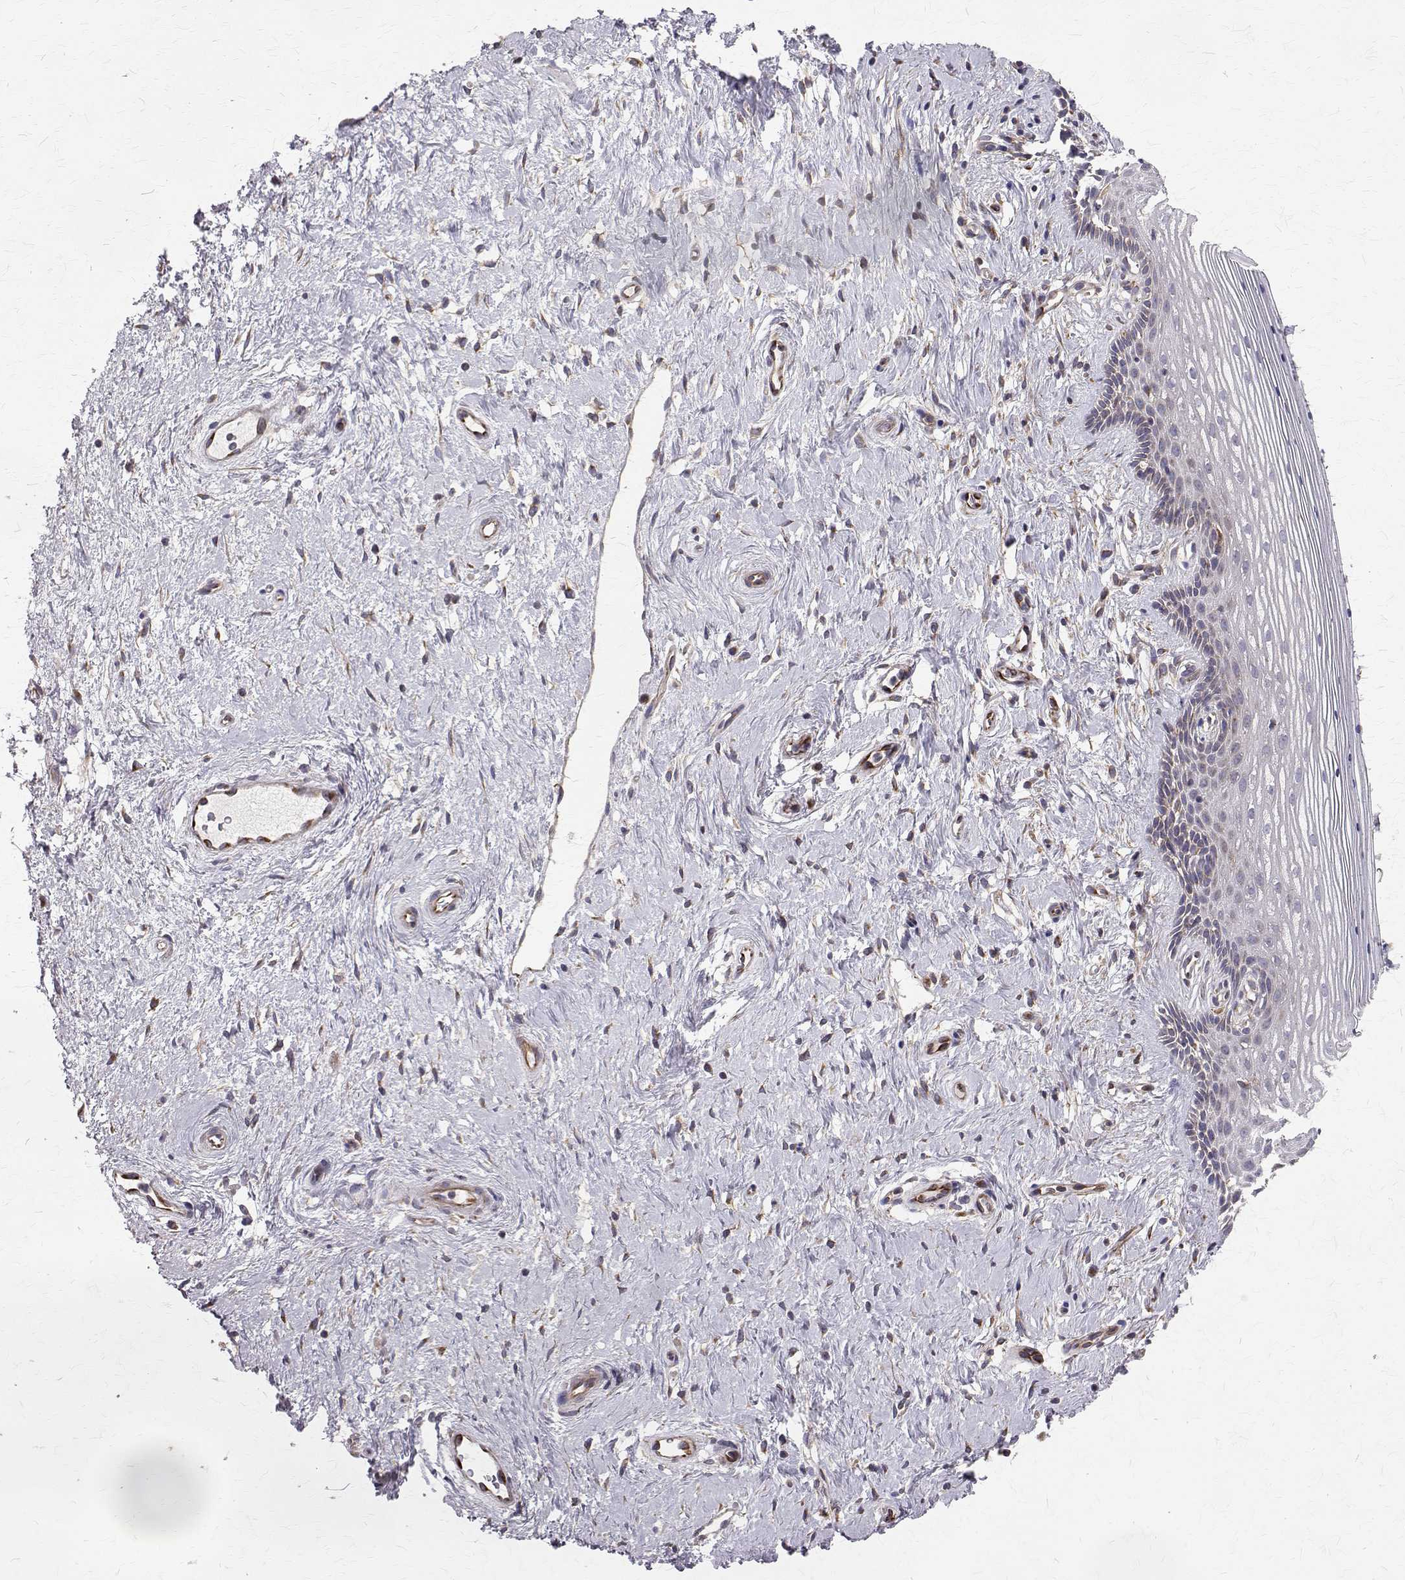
{"staining": {"intensity": "negative", "quantity": "none", "location": "none"}, "tissue": "vagina", "cell_type": "Squamous epithelial cells", "image_type": "normal", "snomed": [{"axis": "morphology", "description": "Normal tissue, NOS"}, {"axis": "topography", "description": "Vagina"}], "caption": "The immunohistochemistry photomicrograph has no significant staining in squamous epithelial cells of vagina. (DAB immunohistochemistry visualized using brightfield microscopy, high magnification).", "gene": "ARFGAP1", "patient": {"sex": "female", "age": 42}}